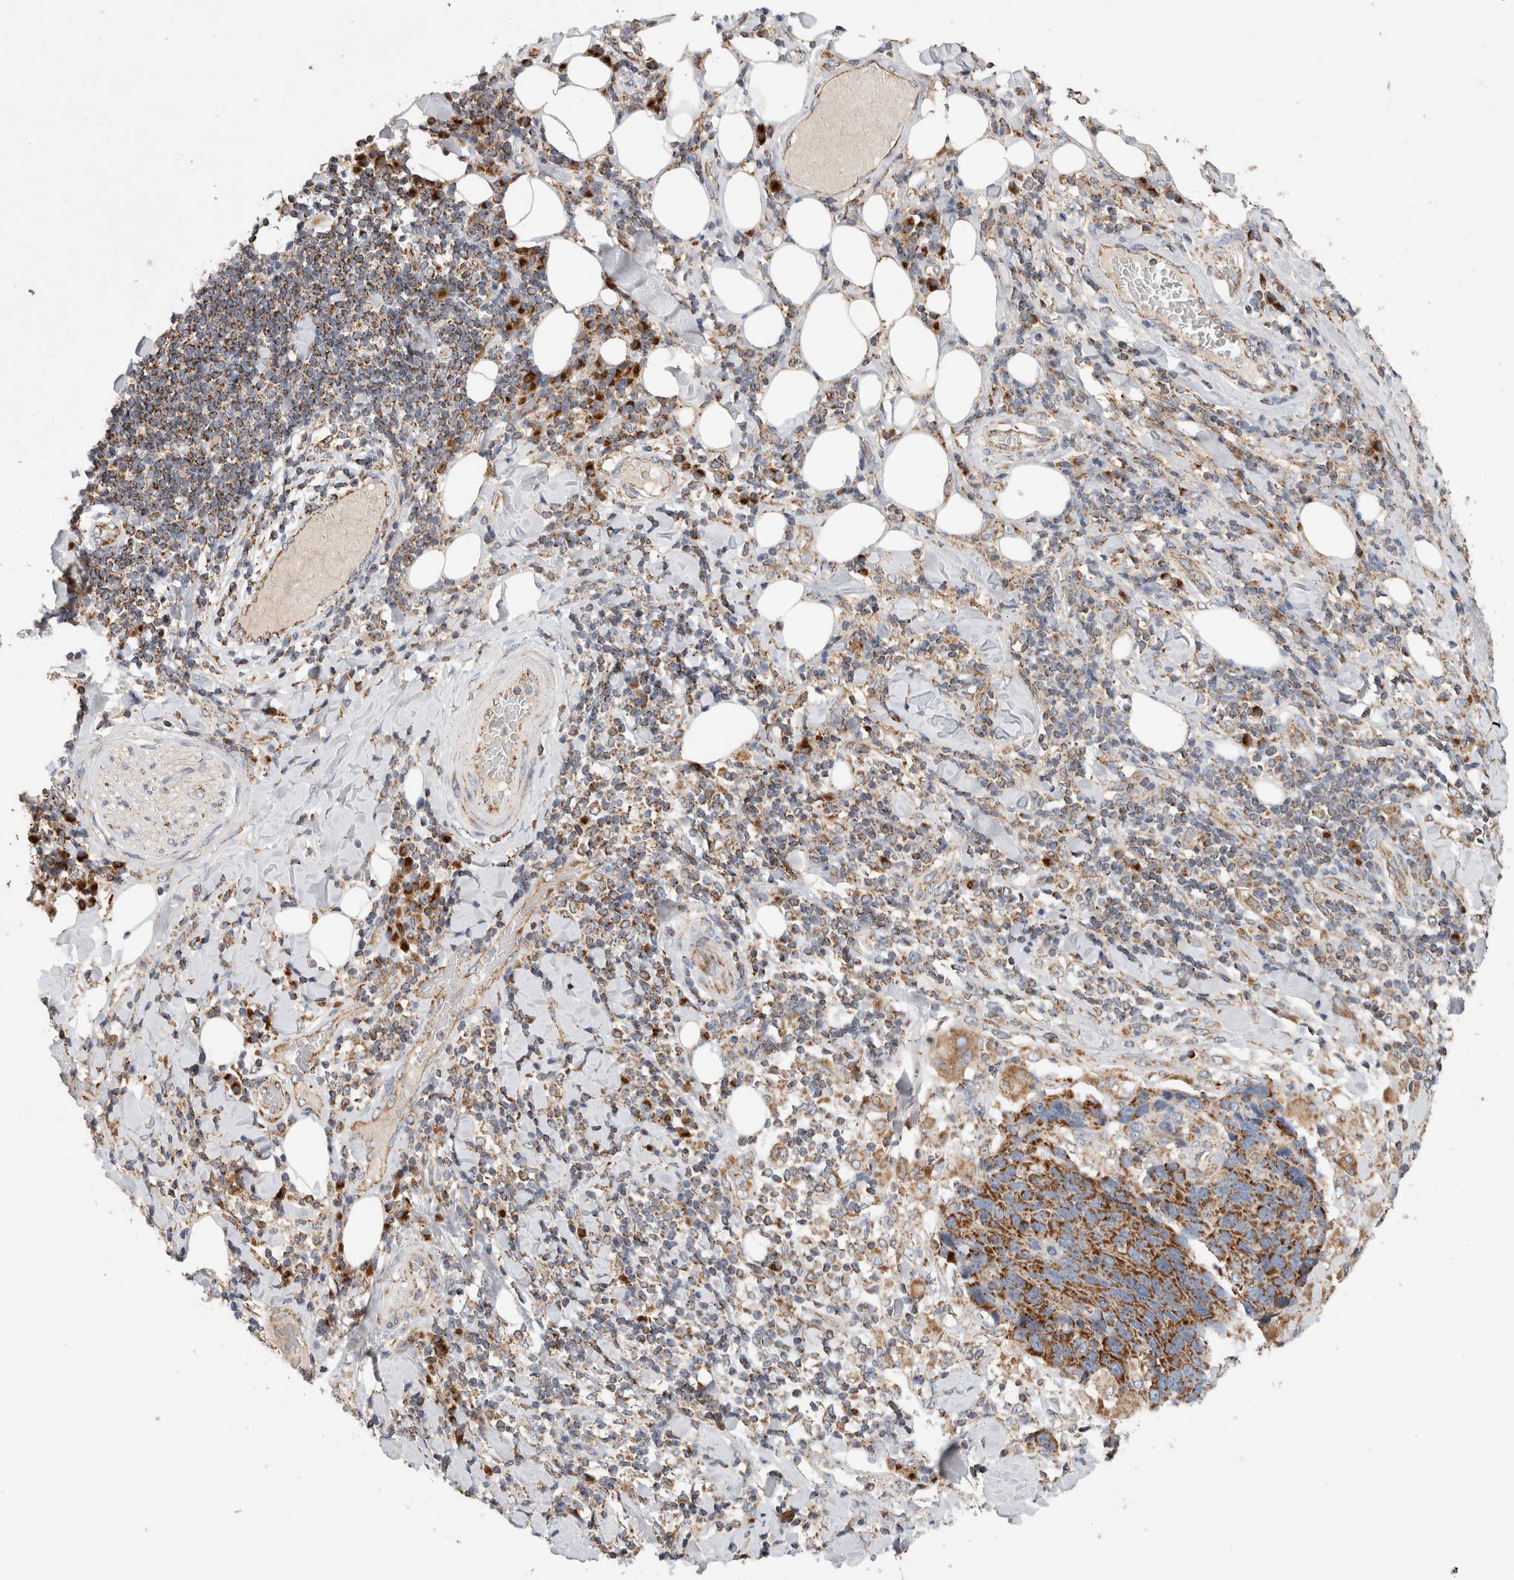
{"staining": {"intensity": "strong", "quantity": ">75%", "location": "cytoplasmic/membranous"}, "tissue": "lung cancer", "cell_type": "Tumor cells", "image_type": "cancer", "snomed": [{"axis": "morphology", "description": "Squamous cell carcinoma, NOS"}, {"axis": "topography", "description": "Lung"}], "caption": "IHC micrograph of lung cancer (squamous cell carcinoma) stained for a protein (brown), which displays high levels of strong cytoplasmic/membranous expression in approximately >75% of tumor cells.", "gene": "IARS2", "patient": {"sex": "male", "age": 66}}